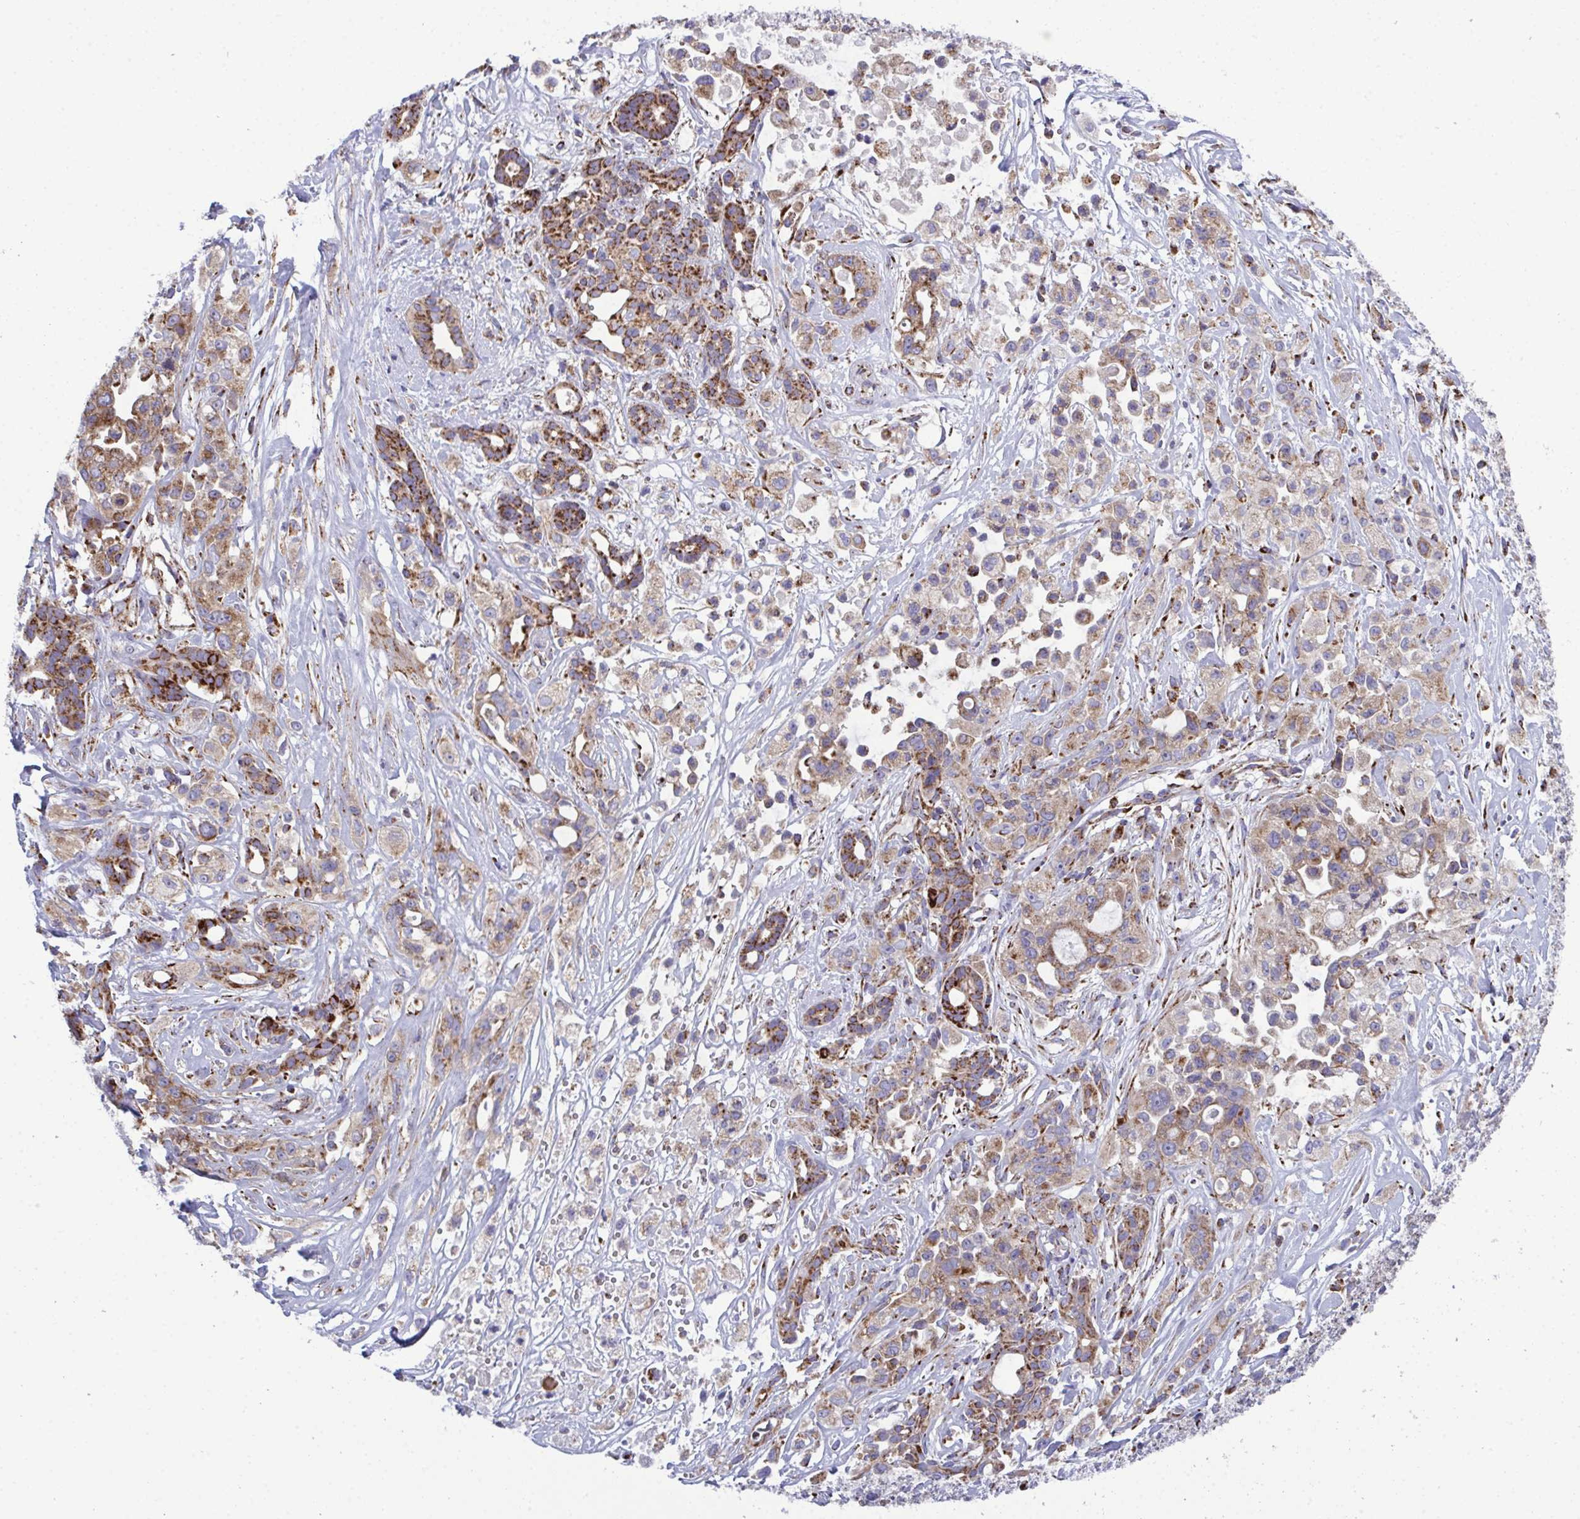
{"staining": {"intensity": "weak", "quantity": "25%-75%", "location": "cytoplasmic/membranous"}, "tissue": "pancreatic cancer", "cell_type": "Tumor cells", "image_type": "cancer", "snomed": [{"axis": "morphology", "description": "Adenocarcinoma, NOS"}, {"axis": "topography", "description": "Pancreas"}], "caption": "Protein positivity by immunohistochemistry demonstrates weak cytoplasmic/membranous positivity in approximately 25%-75% of tumor cells in pancreatic cancer.", "gene": "CSDE1", "patient": {"sex": "male", "age": 44}}